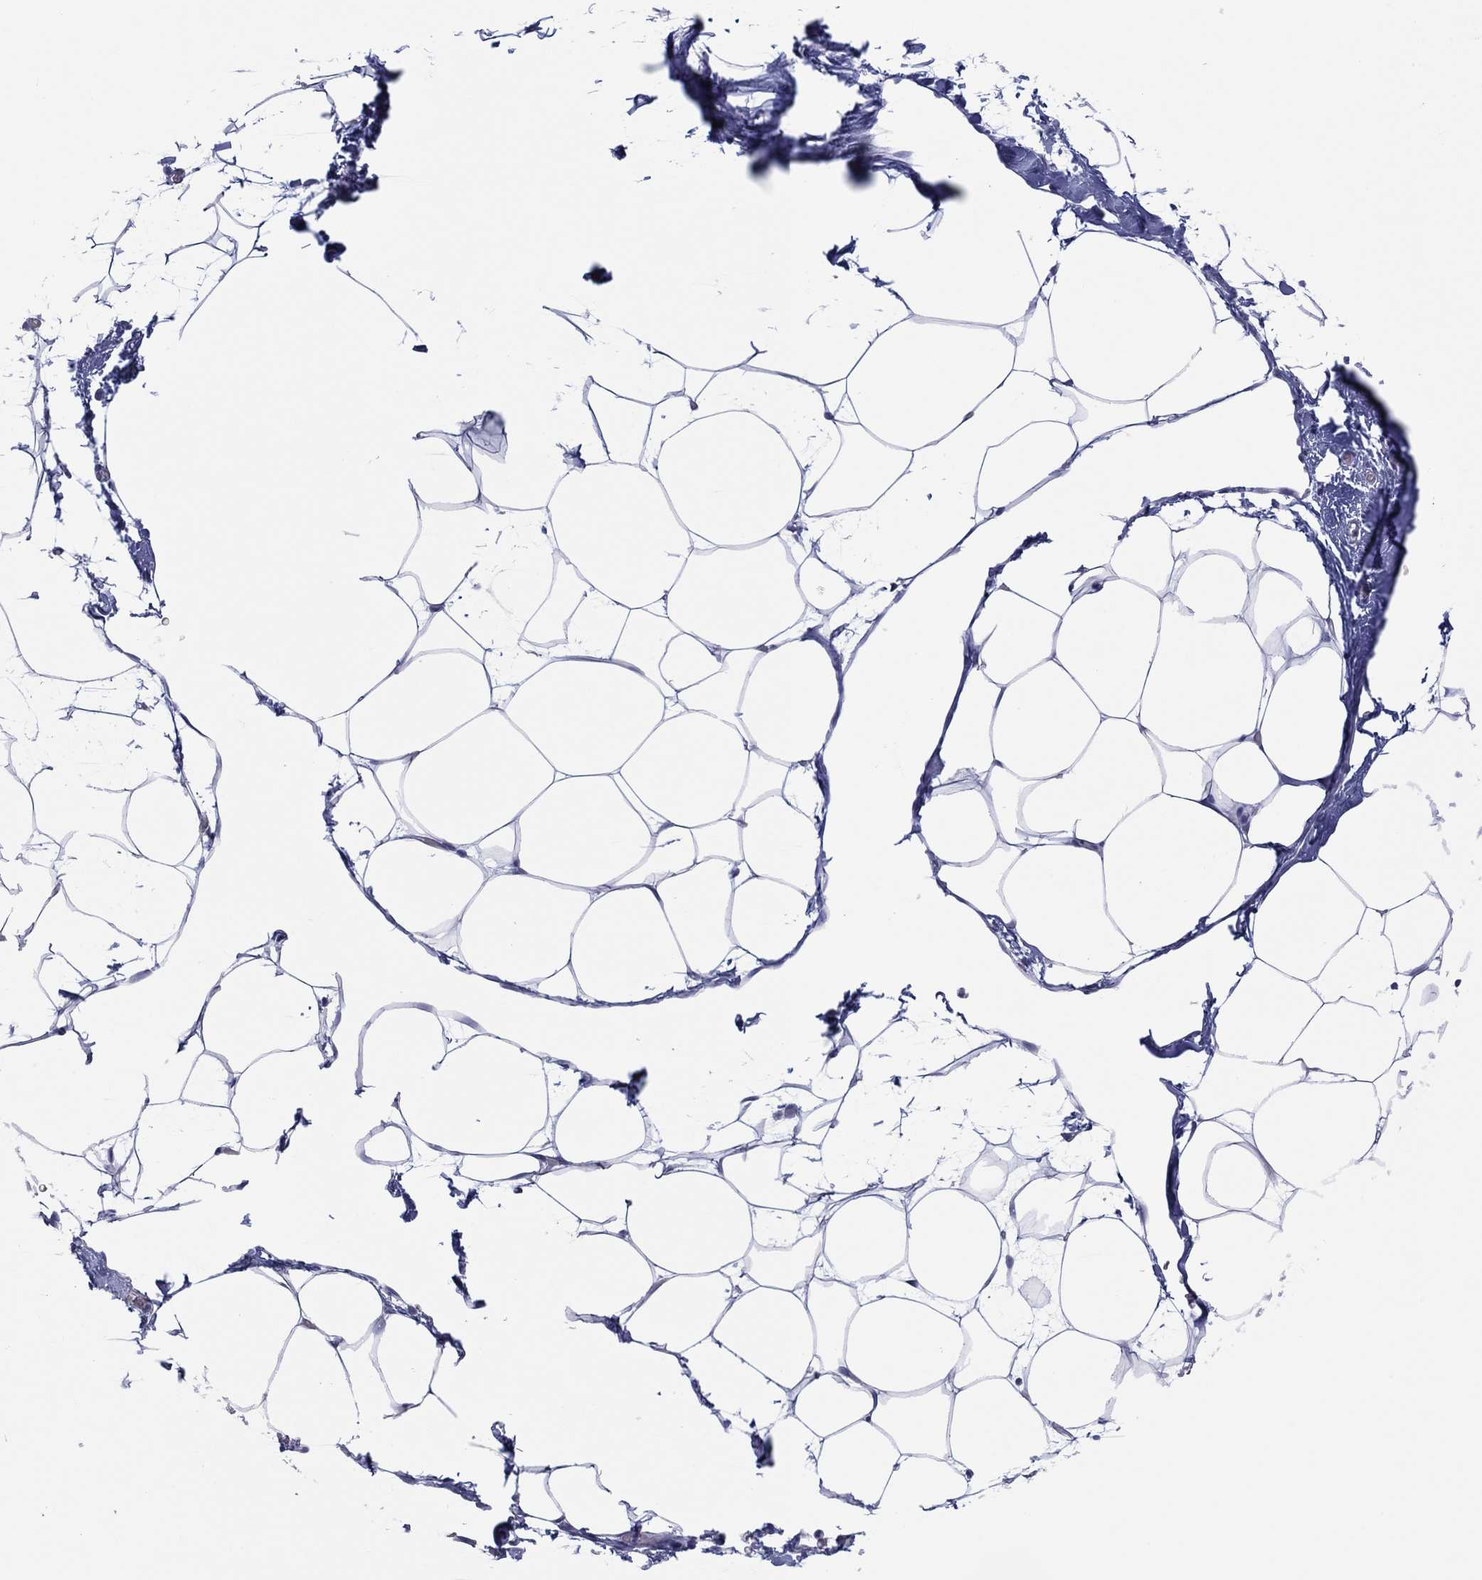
{"staining": {"intensity": "negative", "quantity": "none", "location": "none"}, "tissue": "adipose tissue", "cell_type": "Adipocytes", "image_type": "normal", "snomed": [{"axis": "morphology", "description": "Normal tissue, NOS"}, {"axis": "topography", "description": "Adipose tissue"}], "caption": "This is a histopathology image of immunohistochemistry (IHC) staining of normal adipose tissue, which shows no expression in adipocytes. (DAB immunohistochemistry with hematoxylin counter stain).", "gene": "UTF1", "patient": {"sex": "male", "age": 57}}